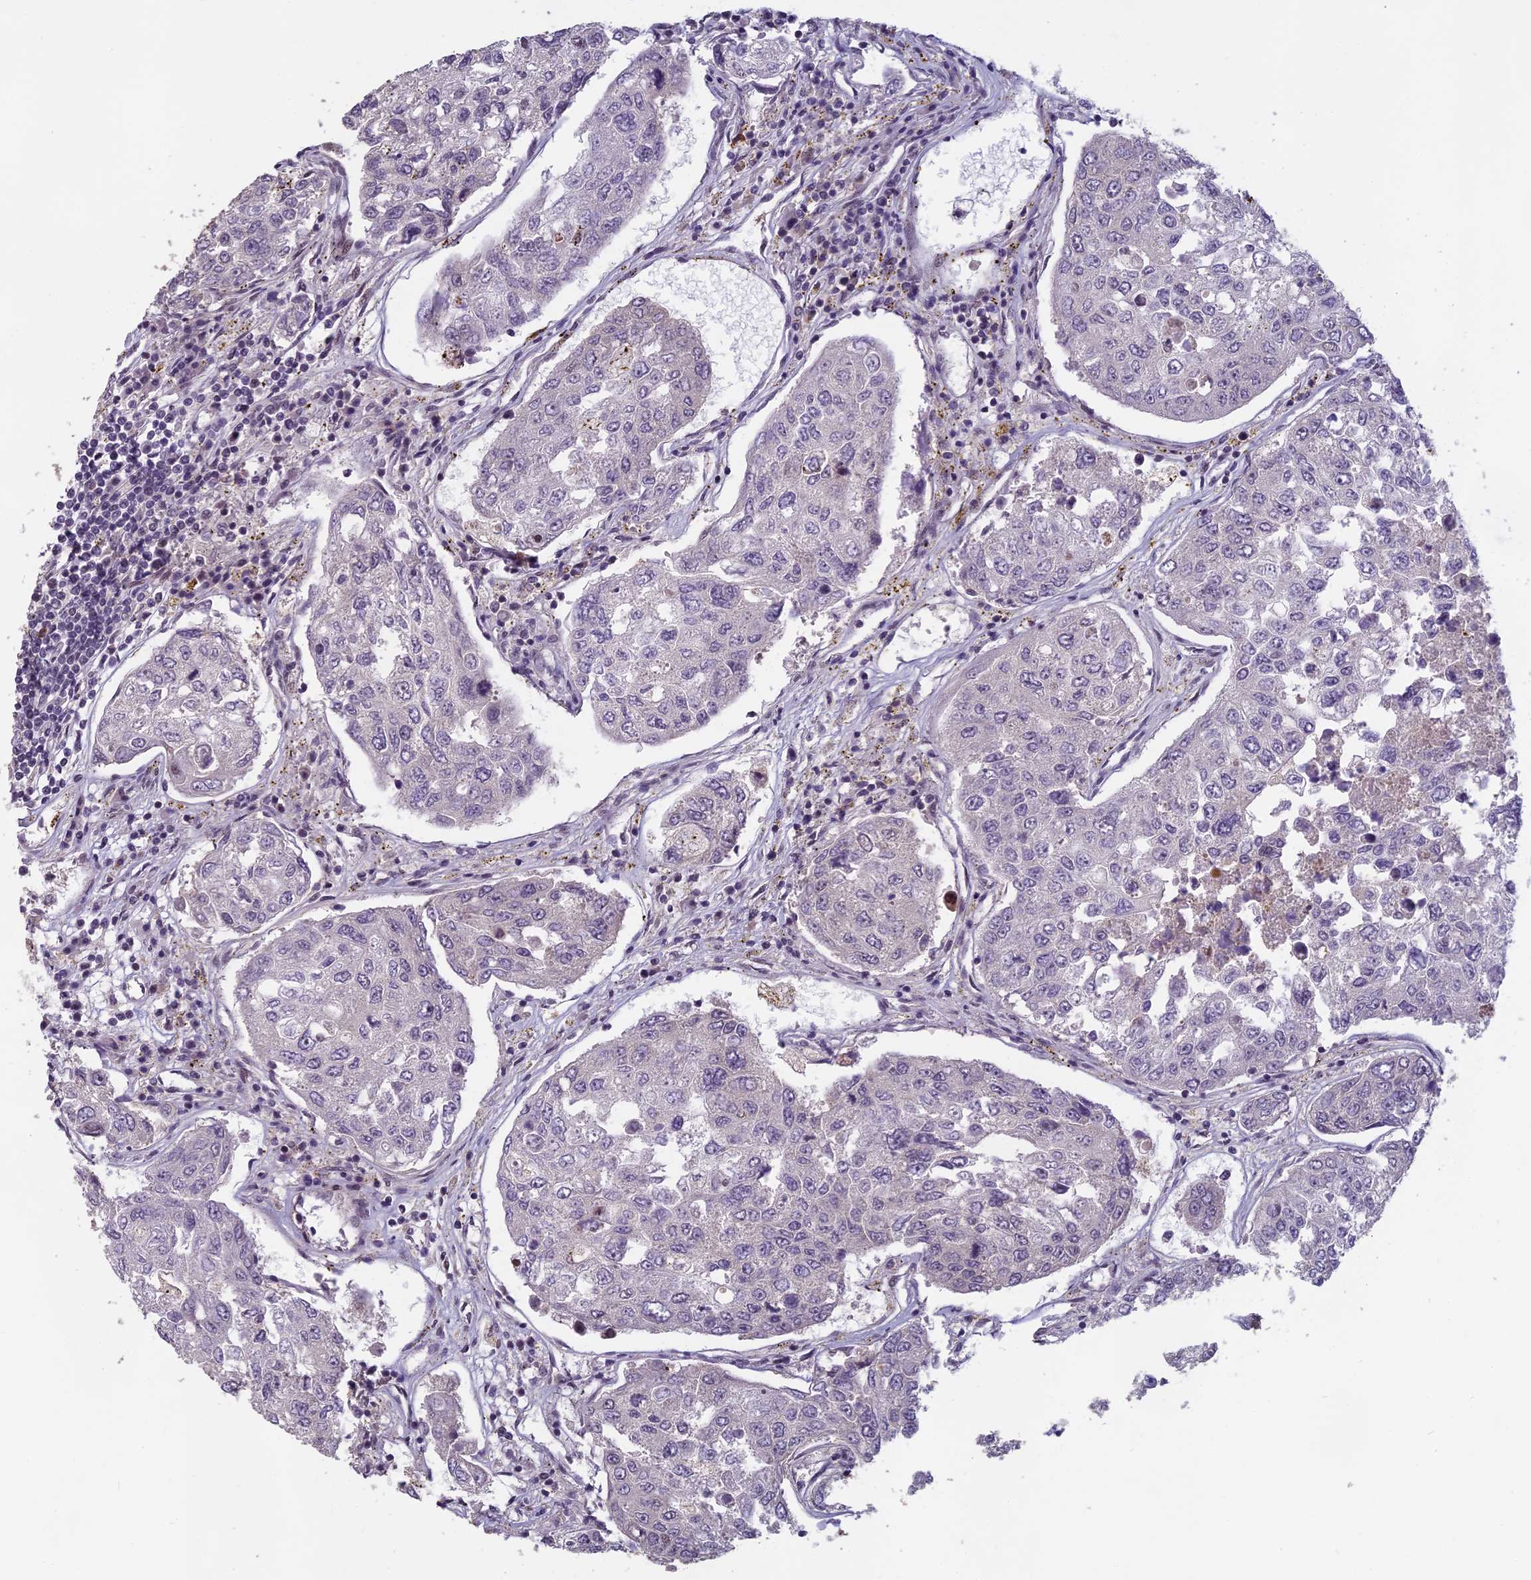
{"staining": {"intensity": "weak", "quantity": "25%-75%", "location": "nuclear"}, "tissue": "urothelial cancer", "cell_type": "Tumor cells", "image_type": "cancer", "snomed": [{"axis": "morphology", "description": "Urothelial carcinoma, High grade"}, {"axis": "topography", "description": "Lymph node"}, {"axis": "topography", "description": "Urinary bladder"}], "caption": "Immunohistochemistry of urothelial carcinoma (high-grade) reveals low levels of weak nuclear positivity in approximately 25%-75% of tumor cells.", "gene": "MORF4L1", "patient": {"sex": "male", "age": 51}}